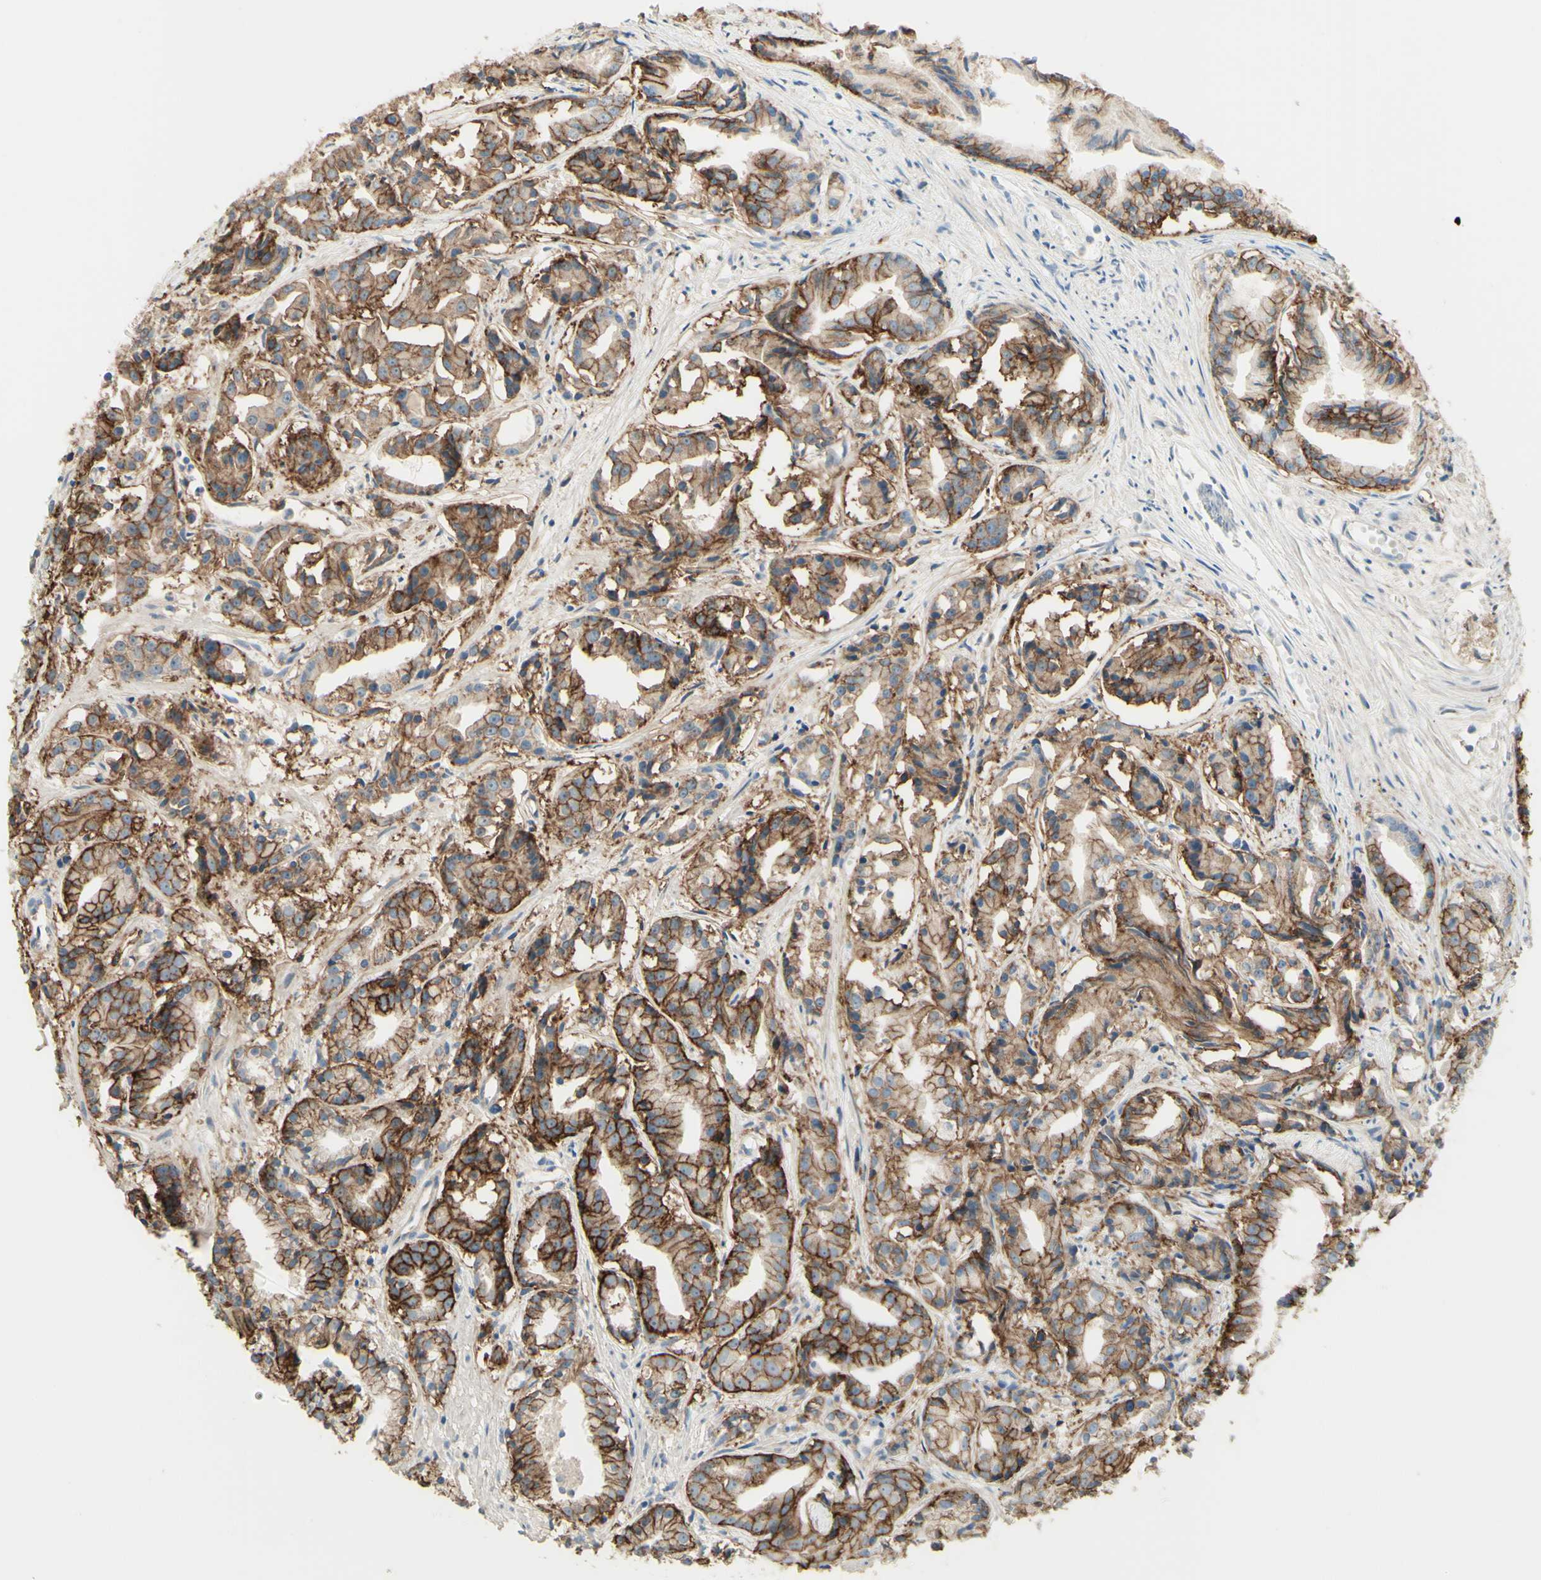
{"staining": {"intensity": "moderate", "quantity": ">75%", "location": "cytoplasmic/membranous"}, "tissue": "prostate cancer", "cell_type": "Tumor cells", "image_type": "cancer", "snomed": [{"axis": "morphology", "description": "Adenocarcinoma, Low grade"}, {"axis": "topography", "description": "Prostate"}], "caption": "Brown immunohistochemical staining in human prostate cancer (adenocarcinoma (low-grade)) exhibits moderate cytoplasmic/membranous positivity in approximately >75% of tumor cells.", "gene": "RNF149", "patient": {"sex": "male", "age": 72}}